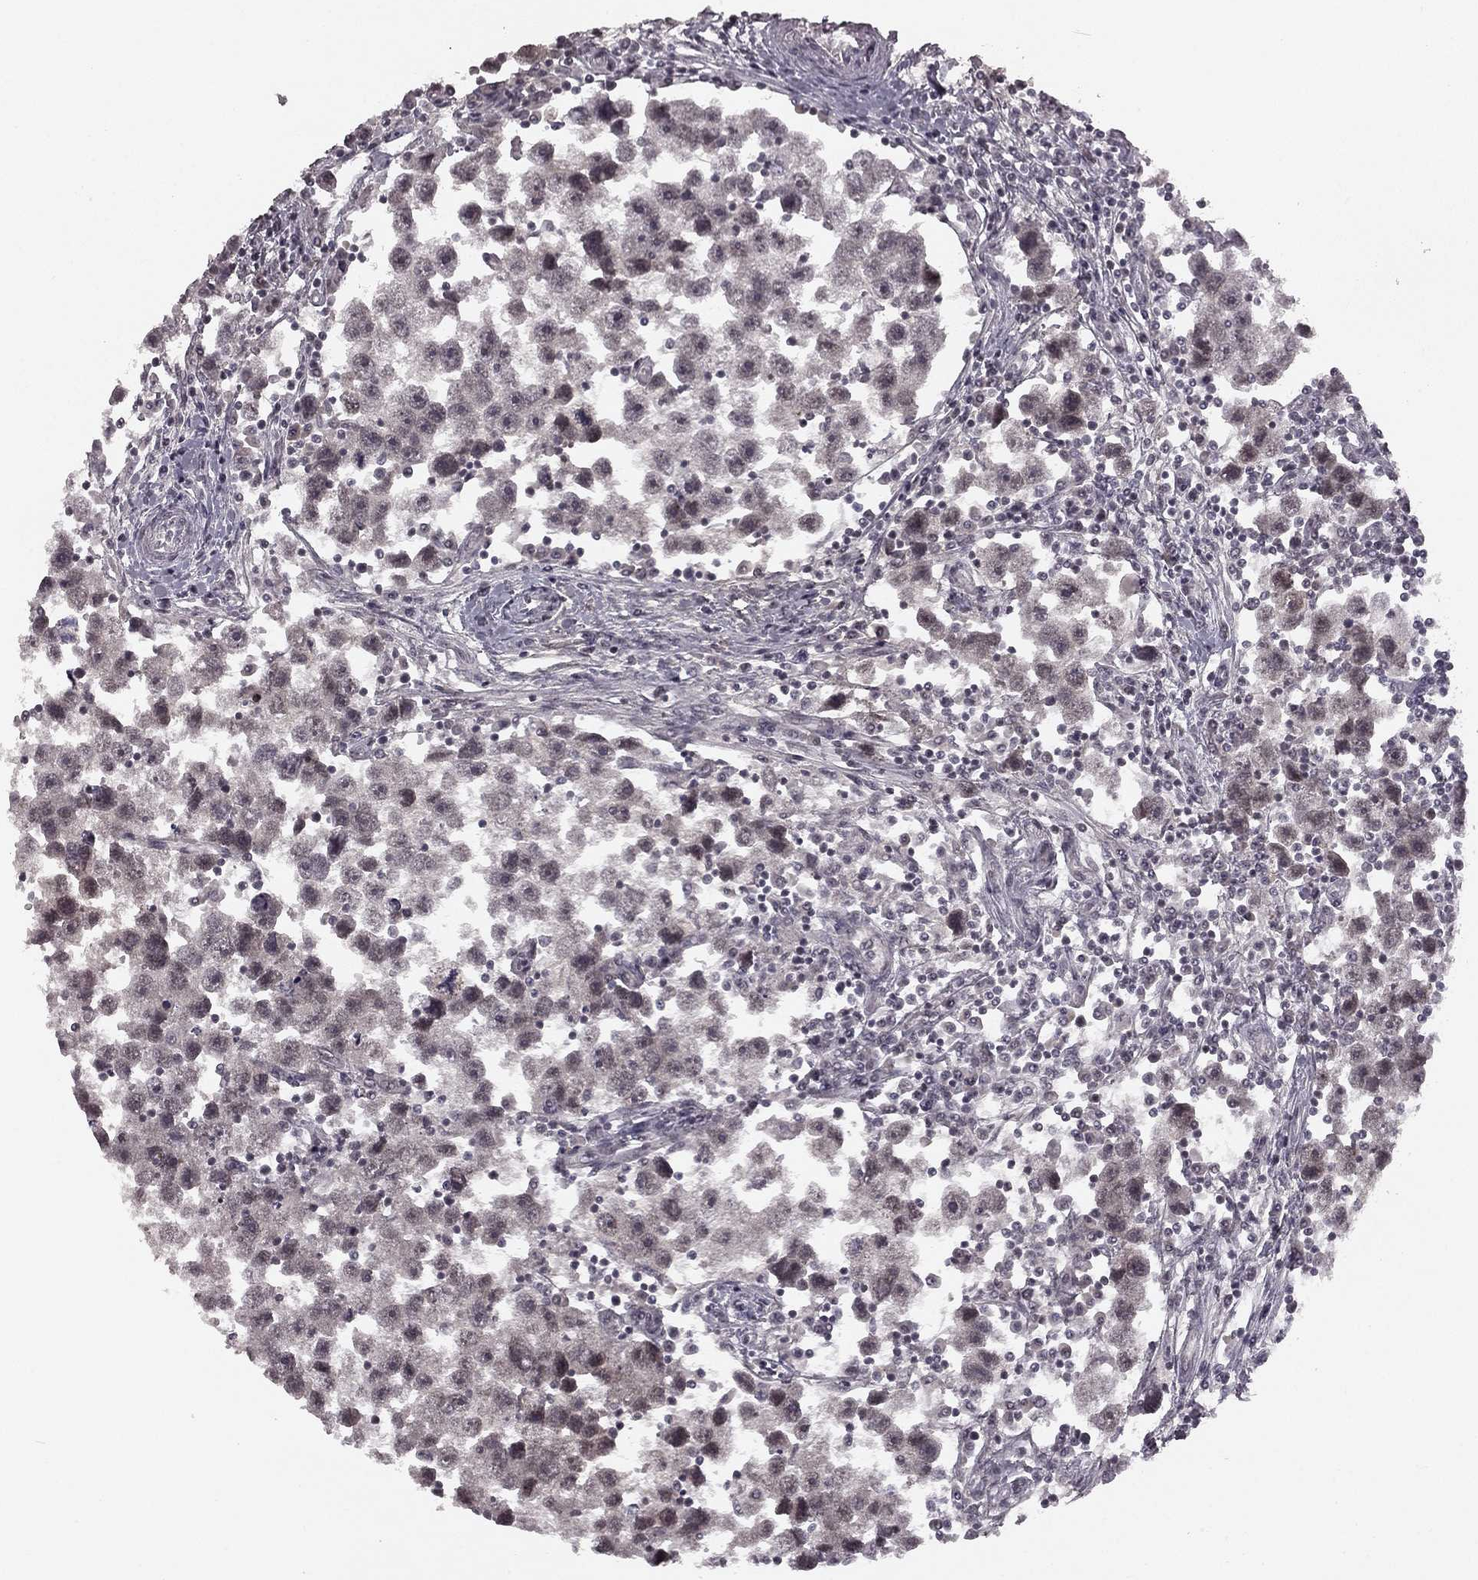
{"staining": {"intensity": "negative", "quantity": "none", "location": "none"}, "tissue": "testis cancer", "cell_type": "Tumor cells", "image_type": "cancer", "snomed": [{"axis": "morphology", "description": "Seminoma, NOS"}, {"axis": "topography", "description": "Testis"}], "caption": "Testis cancer was stained to show a protein in brown. There is no significant expression in tumor cells. The staining was performed using DAB (3,3'-diaminobenzidine) to visualize the protein expression in brown, while the nuclei were stained in blue with hematoxylin (Magnification: 20x).", "gene": "HCN4", "patient": {"sex": "male", "age": 30}}